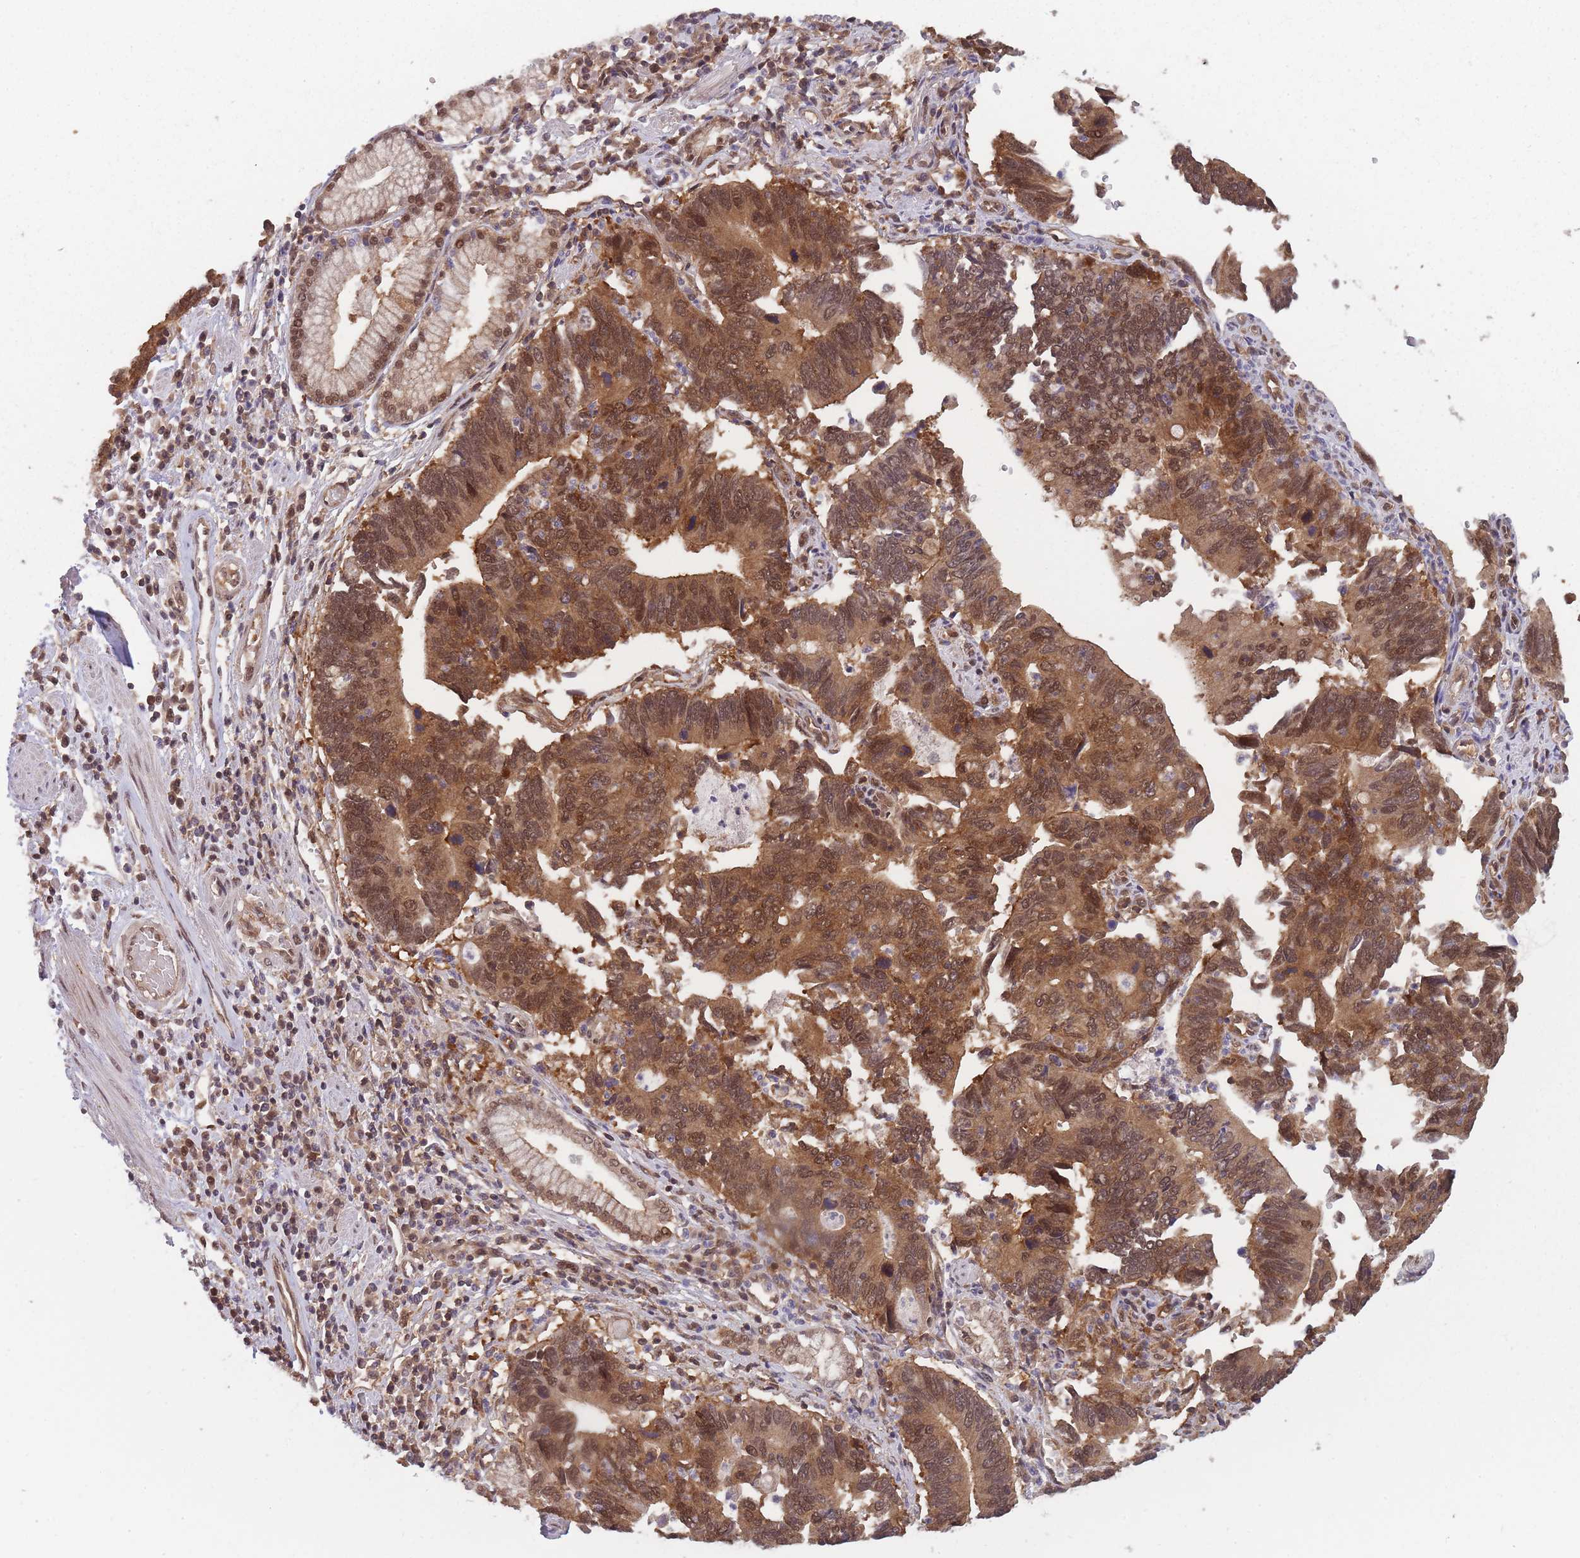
{"staining": {"intensity": "moderate", "quantity": ">75%", "location": "cytoplasmic/membranous,nuclear"}, "tissue": "stomach cancer", "cell_type": "Tumor cells", "image_type": "cancer", "snomed": [{"axis": "morphology", "description": "Adenocarcinoma, NOS"}, {"axis": "topography", "description": "Stomach"}], "caption": "About >75% of tumor cells in human stomach adenocarcinoma reveal moderate cytoplasmic/membranous and nuclear protein expression as visualized by brown immunohistochemical staining.", "gene": "PPP6R3", "patient": {"sex": "male", "age": 59}}